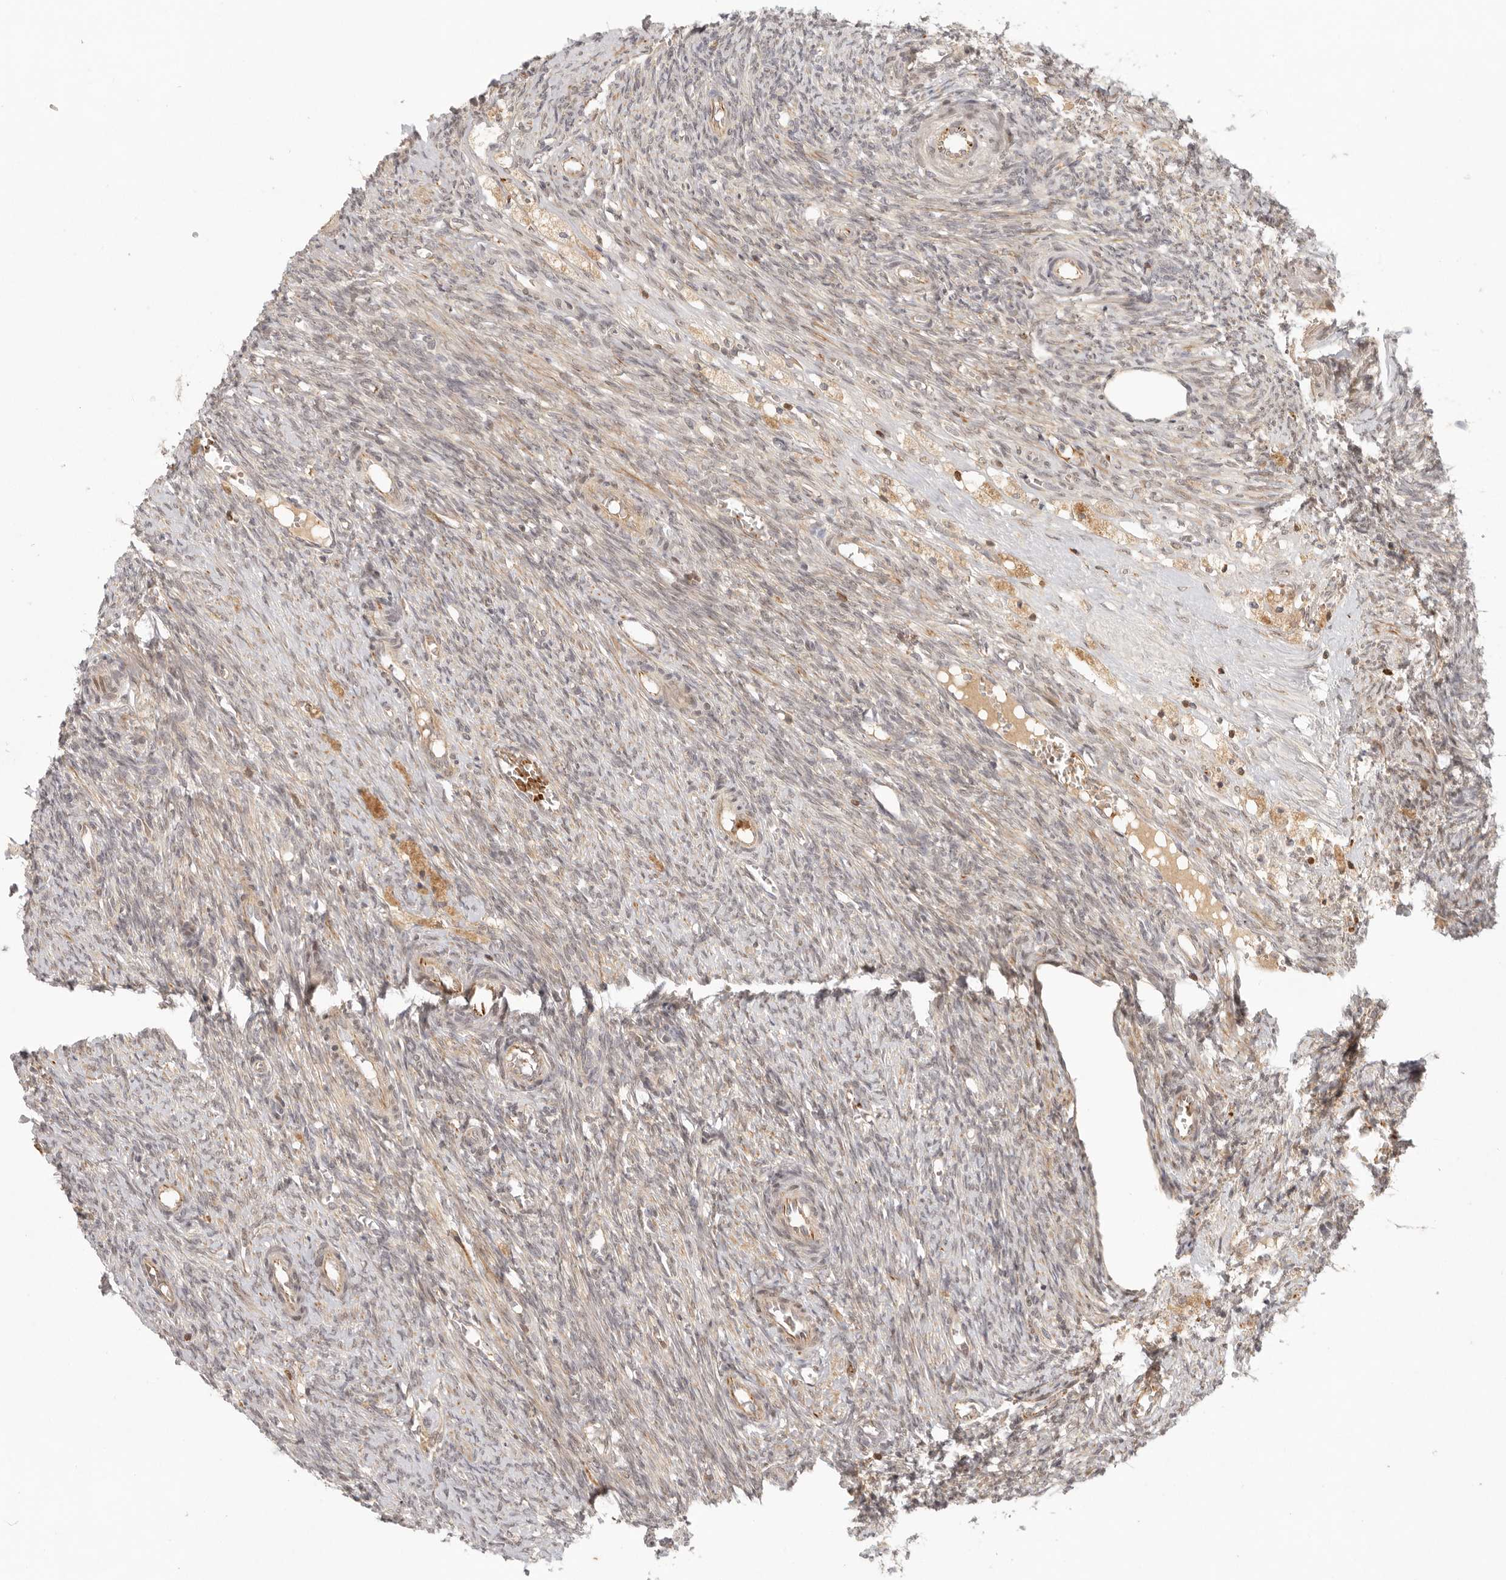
{"staining": {"intensity": "moderate", "quantity": ">75%", "location": "cytoplasmic/membranous"}, "tissue": "ovary", "cell_type": "Follicle cells", "image_type": "normal", "snomed": [{"axis": "morphology", "description": "Normal tissue, NOS"}, {"axis": "topography", "description": "Ovary"}], "caption": "This photomicrograph displays normal ovary stained with IHC to label a protein in brown. The cytoplasmic/membranous of follicle cells show moderate positivity for the protein. Nuclei are counter-stained blue.", "gene": "AHDC1", "patient": {"sex": "female", "age": 41}}